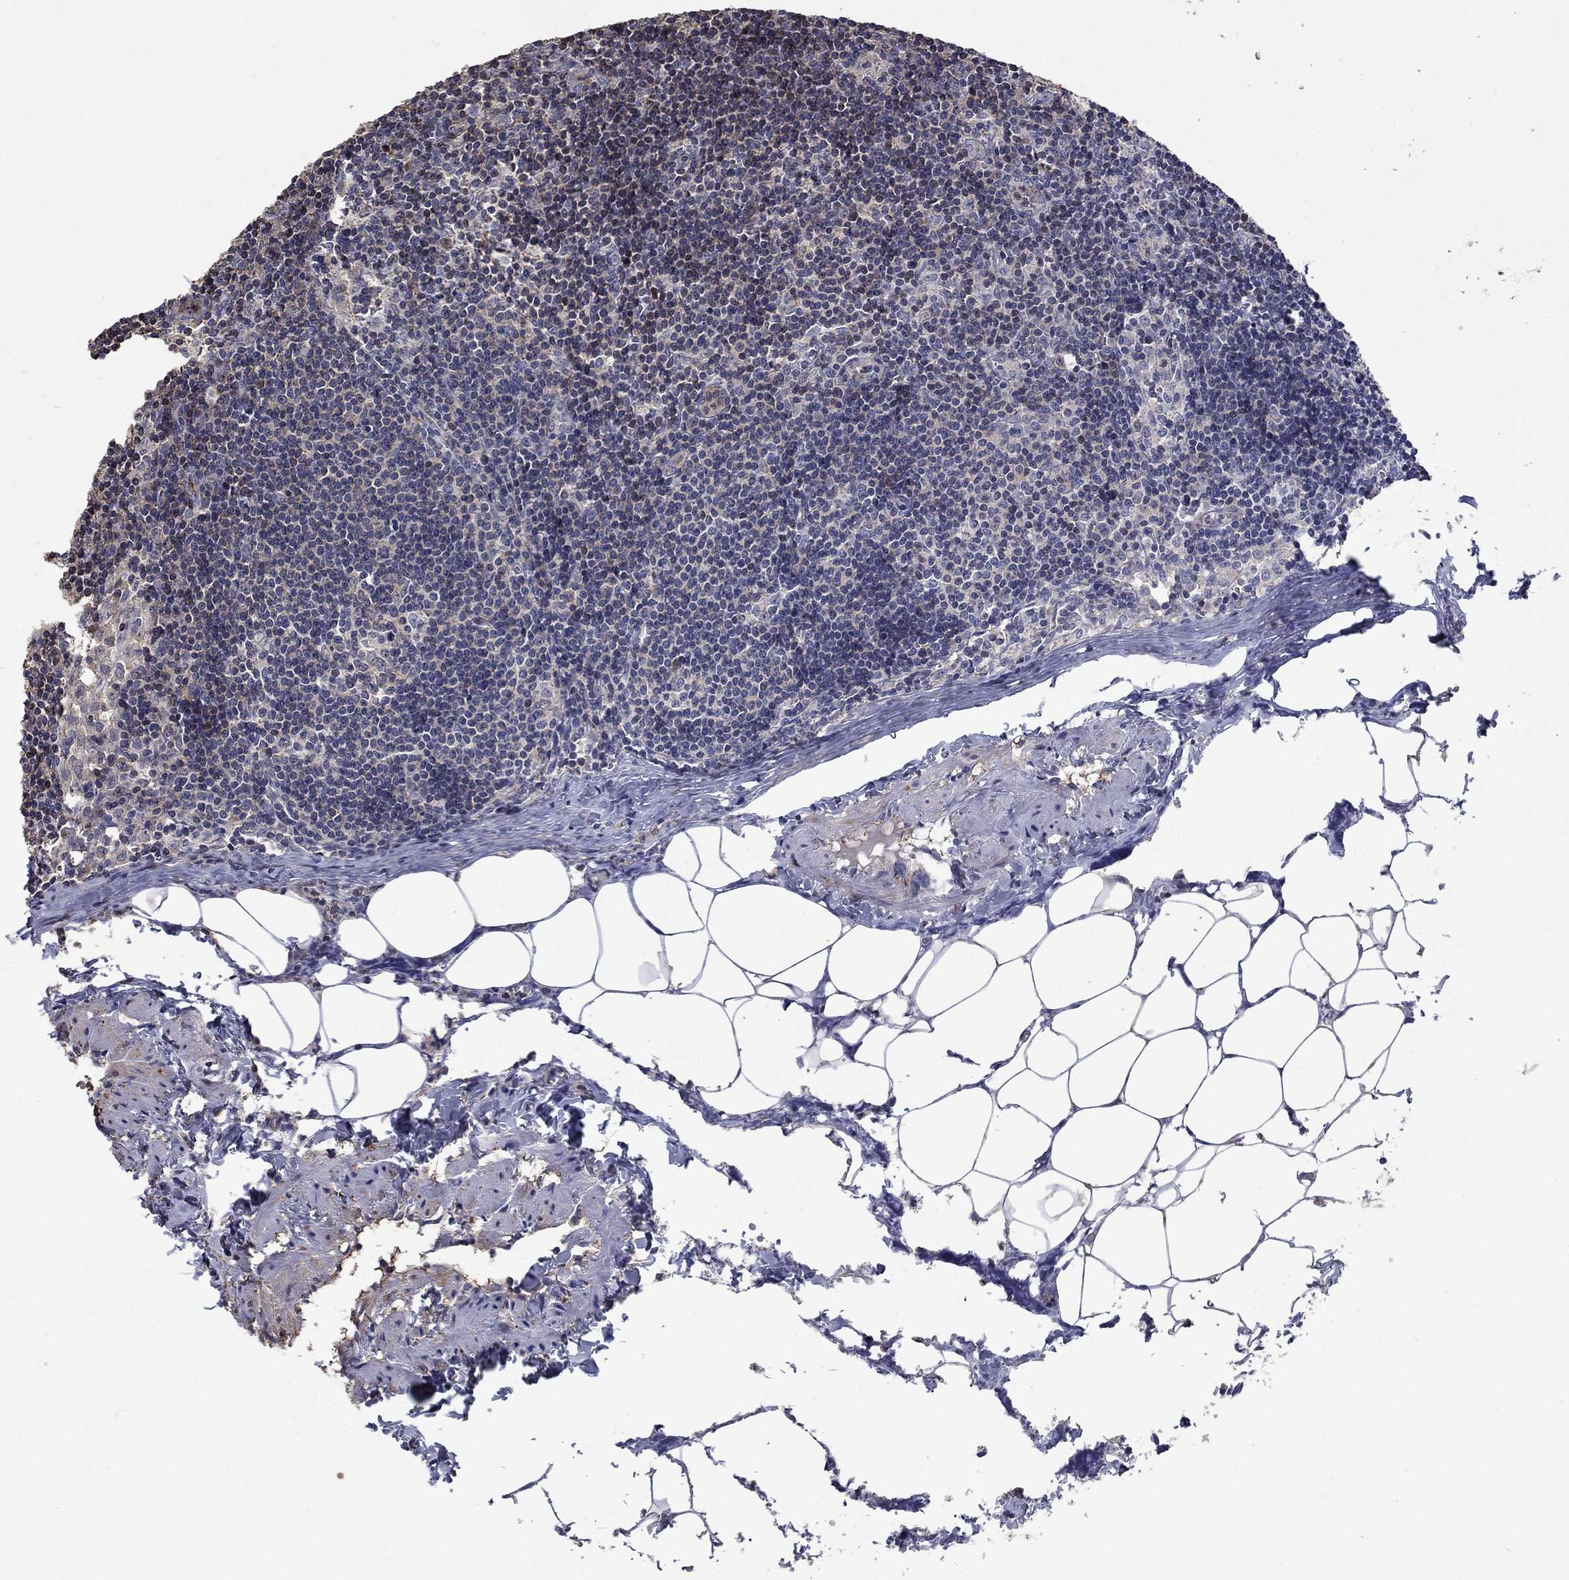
{"staining": {"intensity": "negative", "quantity": "none", "location": "none"}, "tissue": "lymph node", "cell_type": "Non-germinal center cells", "image_type": "normal", "snomed": [{"axis": "morphology", "description": "Normal tissue, NOS"}, {"axis": "topography", "description": "Lymph node"}], "caption": "This is an immunohistochemistry image of benign human lymph node. There is no expression in non-germinal center cells.", "gene": "DVL1", "patient": {"sex": "female", "age": 51}}